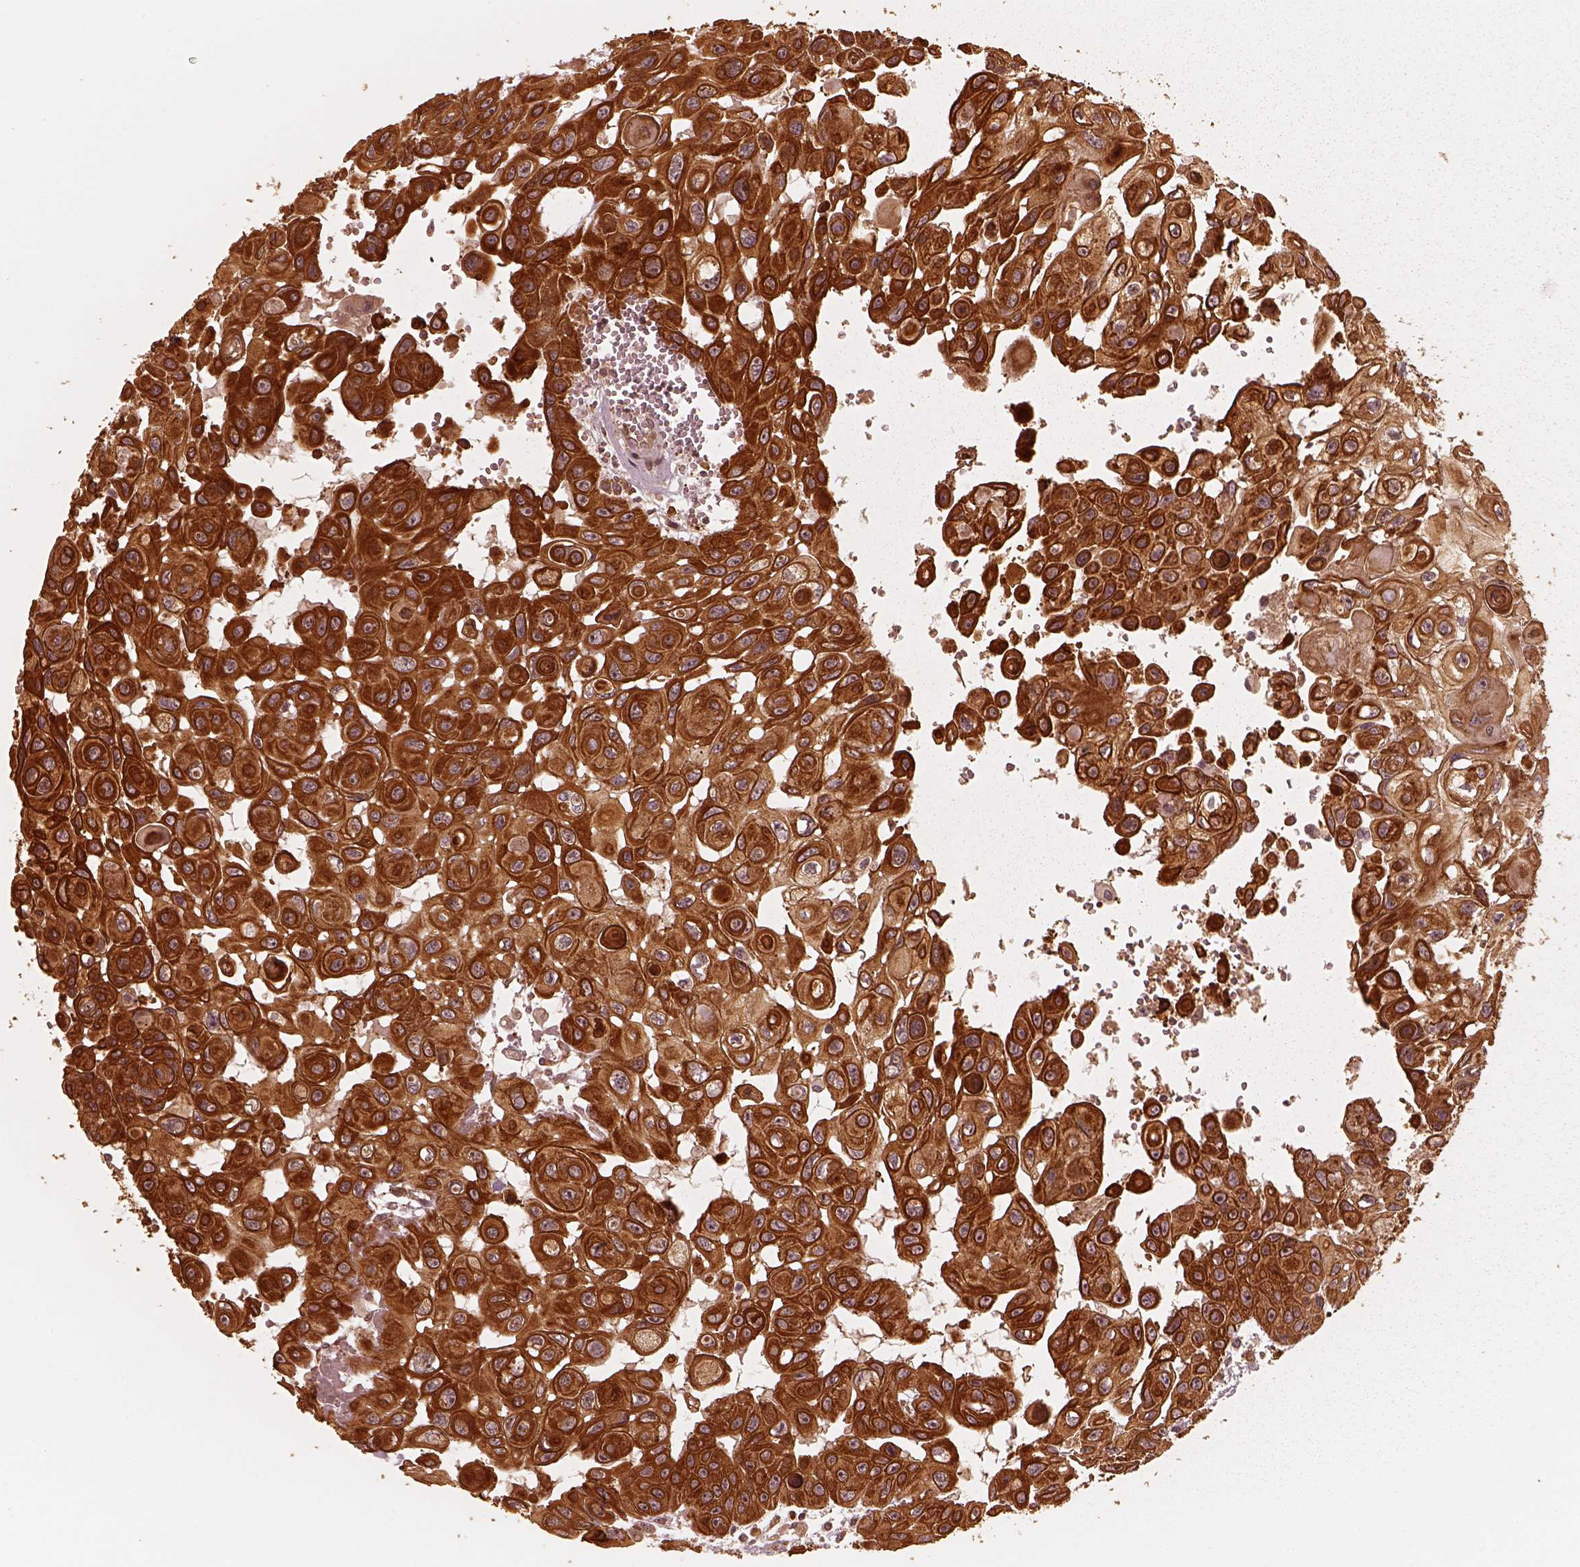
{"staining": {"intensity": "strong", "quantity": ">75%", "location": "cytoplasmic/membranous"}, "tissue": "head and neck cancer", "cell_type": "Tumor cells", "image_type": "cancer", "snomed": [{"axis": "morphology", "description": "Adenocarcinoma, NOS"}, {"axis": "topography", "description": "Head-Neck"}], "caption": "Head and neck cancer was stained to show a protein in brown. There is high levels of strong cytoplasmic/membranous expression in about >75% of tumor cells.", "gene": "DNAJC25", "patient": {"sex": "male", "age": 73}}